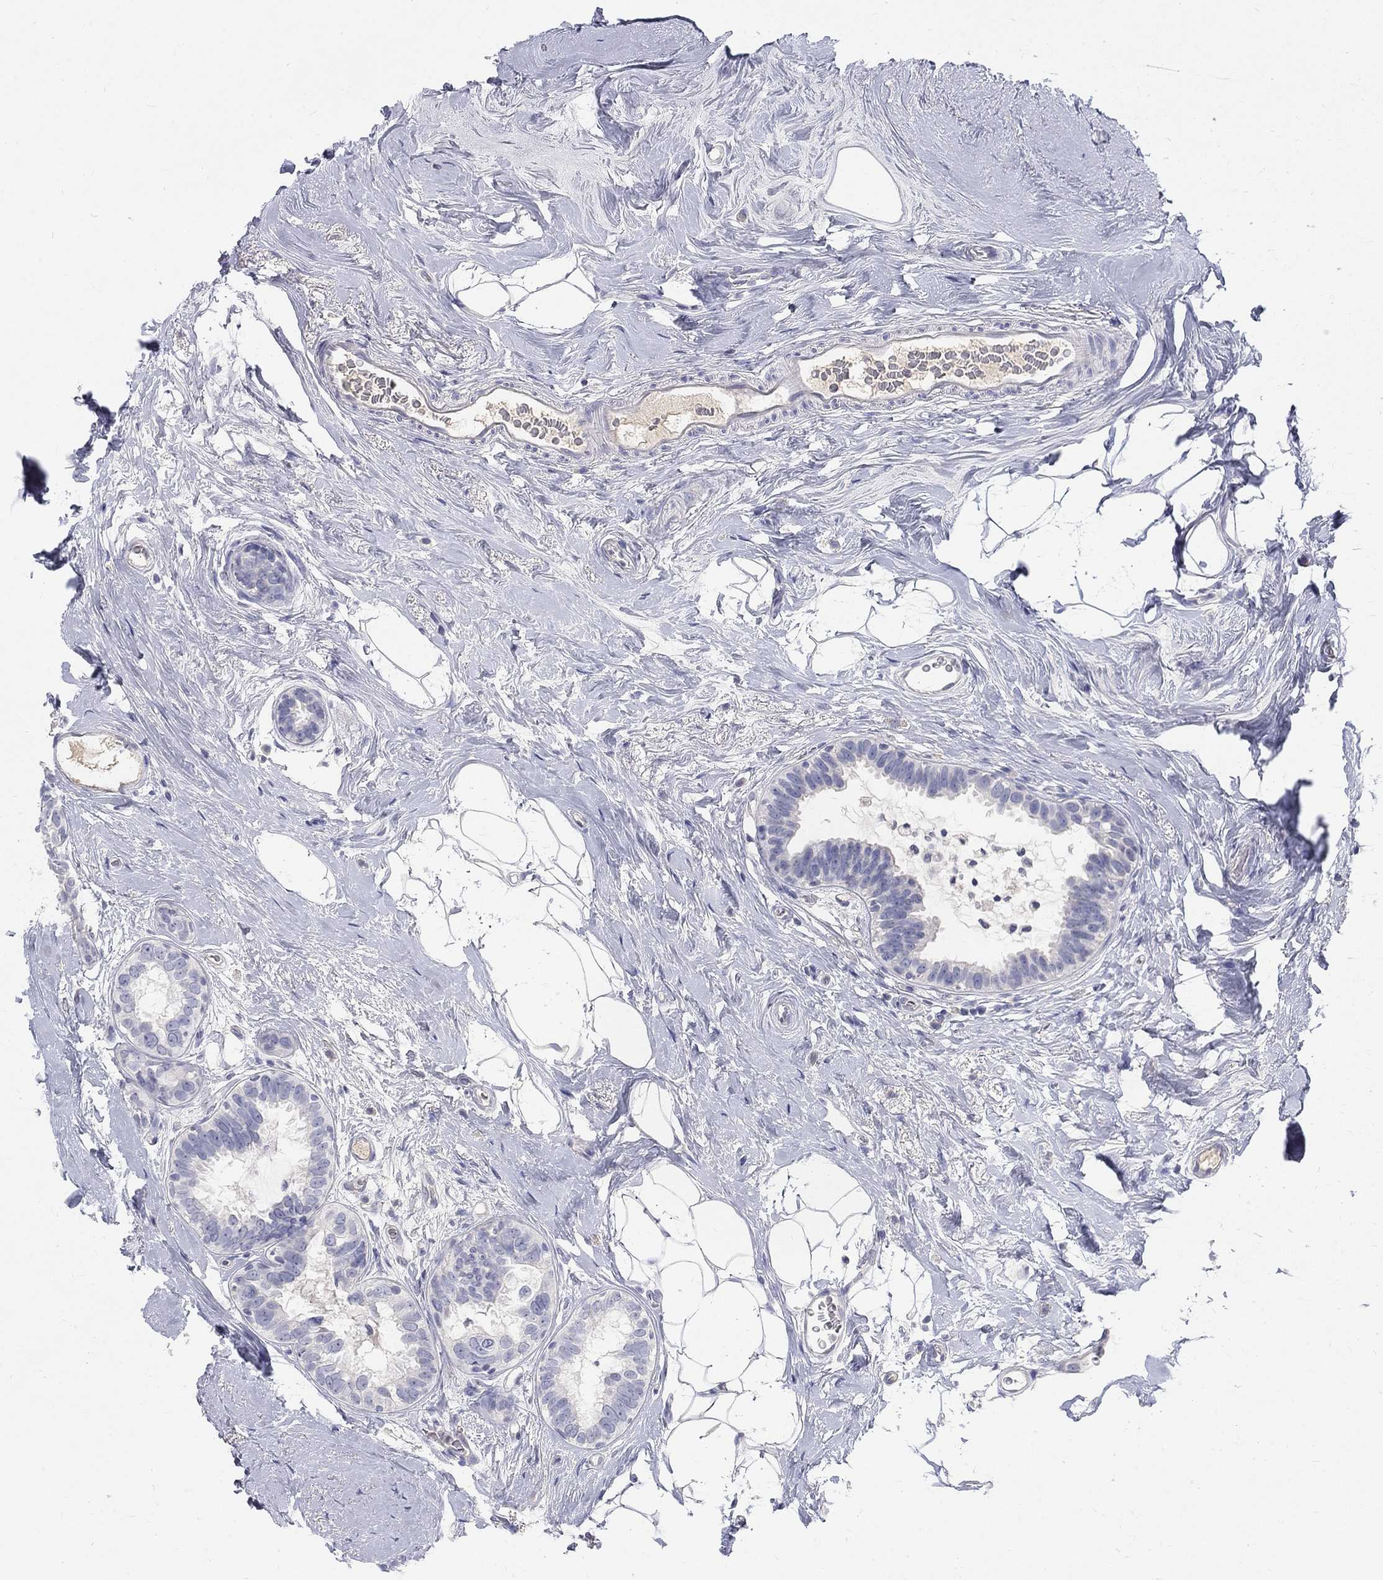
{"staining": {"intensity": "negative", "quantity": "none", "location": "none"}, "tissue": "breast cancer", "cell_type": "Tumor cells", "image_type": "cancer", "snomed": [{"axis": "morphology", "description": "Duct carcinoma"}, {"axis": "topography", "description": "Breast"}], "caption": "The IHC image has no significant expression in tumor cells of breast cancer tissue. (DAB immunohistochemistry visualized using brightfield microscopy, high magnification).", "gene": "PTH1R", "patient": {"sex": "female", "age": 55}}